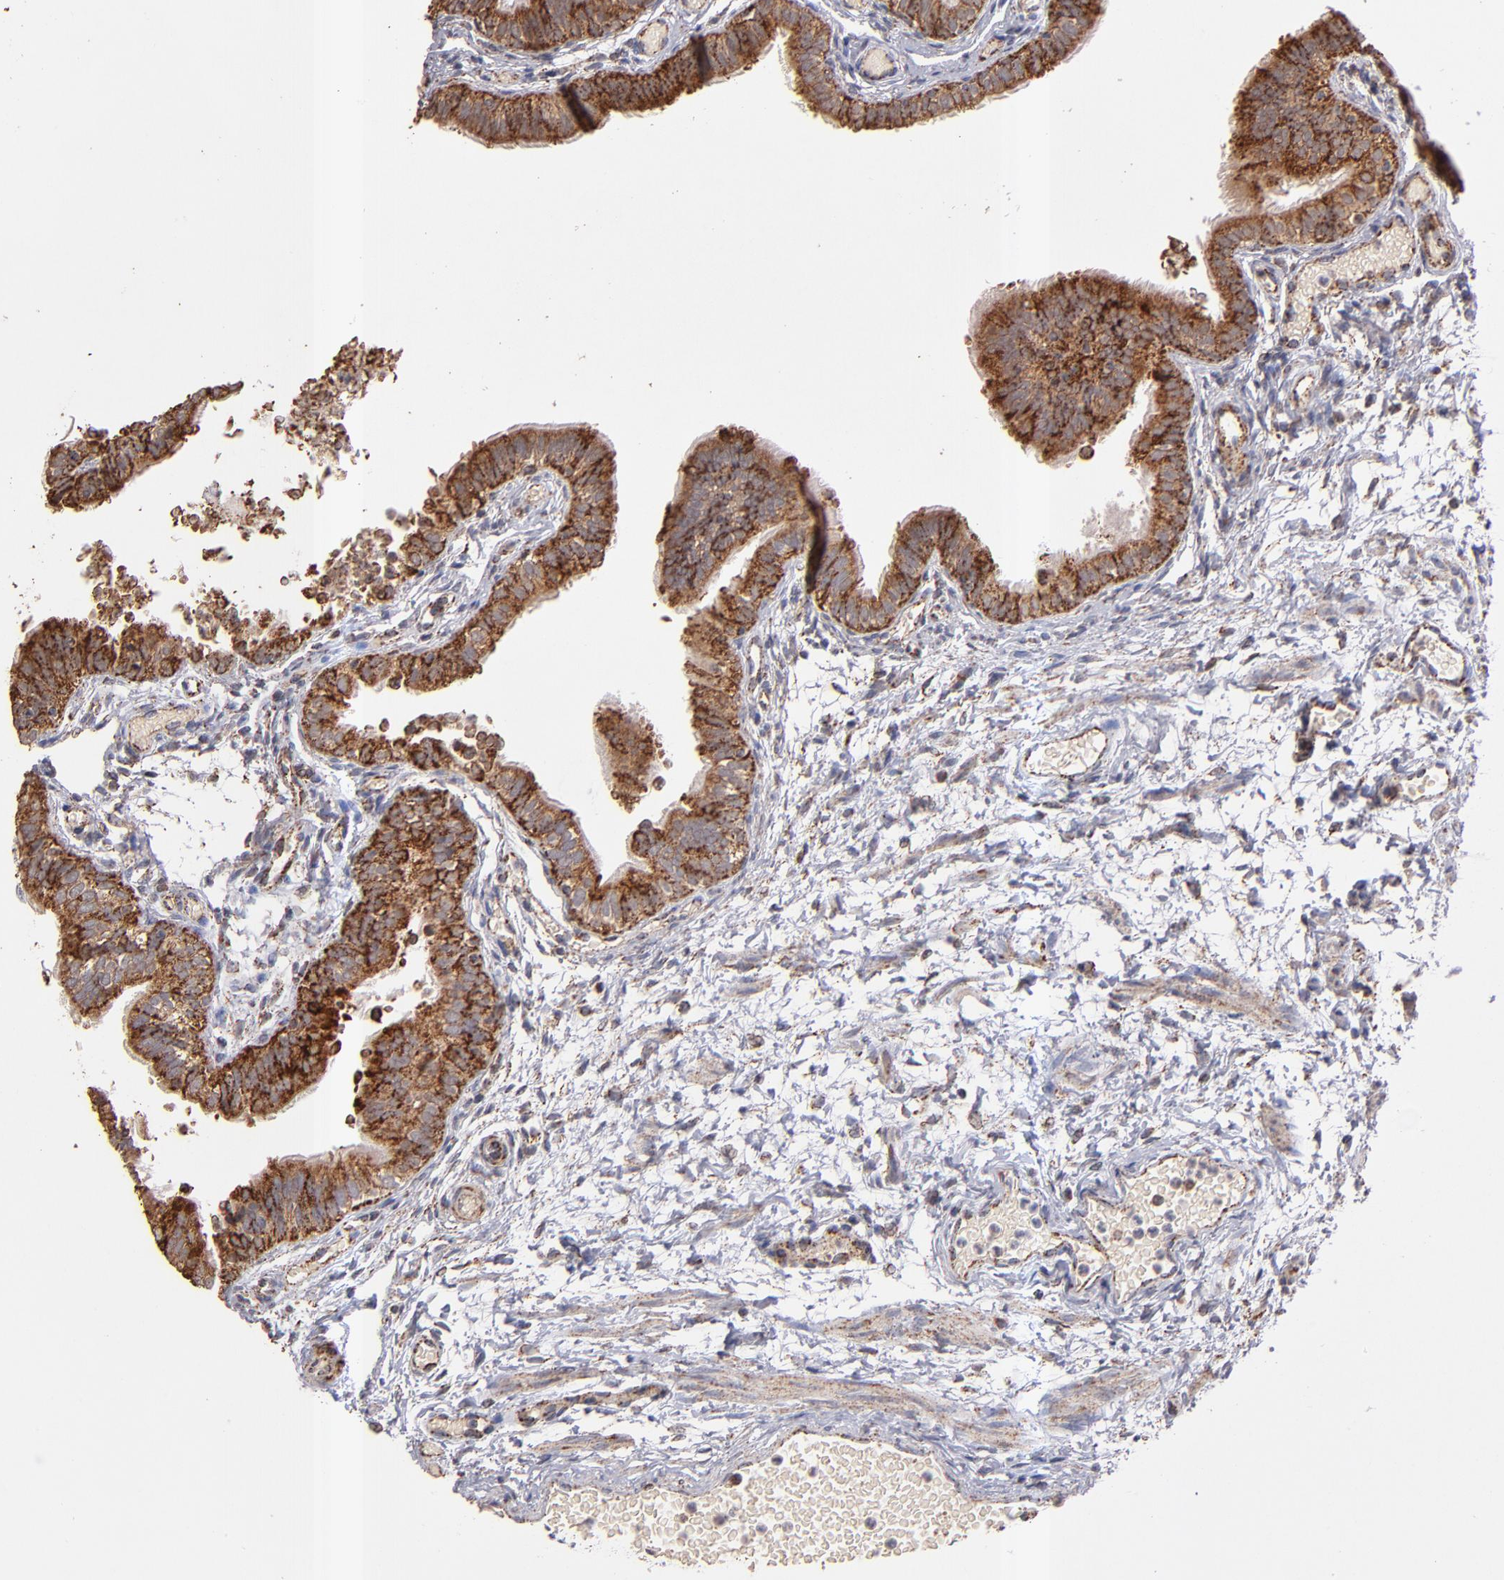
{"staining": {"intensity": "strong", "quantity": ">75%", "location": "cytoplasmic/membranous"}, "tissue": "fallopian tube", "cell_type": "Glandular cells", "image_type": "normal", "snomed": [{"axis": "morphology", "description": "Normal tissue, NOS"}, {"axis": "morphology", "description": "Dermoid, NOS"}, {"axis": "topography", "description": "Fallopian tube"}], "caption": "About >75% of glandular cells in unremarkable human fallopian tube demonstrate strong cytoplasmic/membranous protein expression as visualized by brown immunohistochemical staining.", "gene": "DLST", "patient": {"sex": "female", "age": 33}}